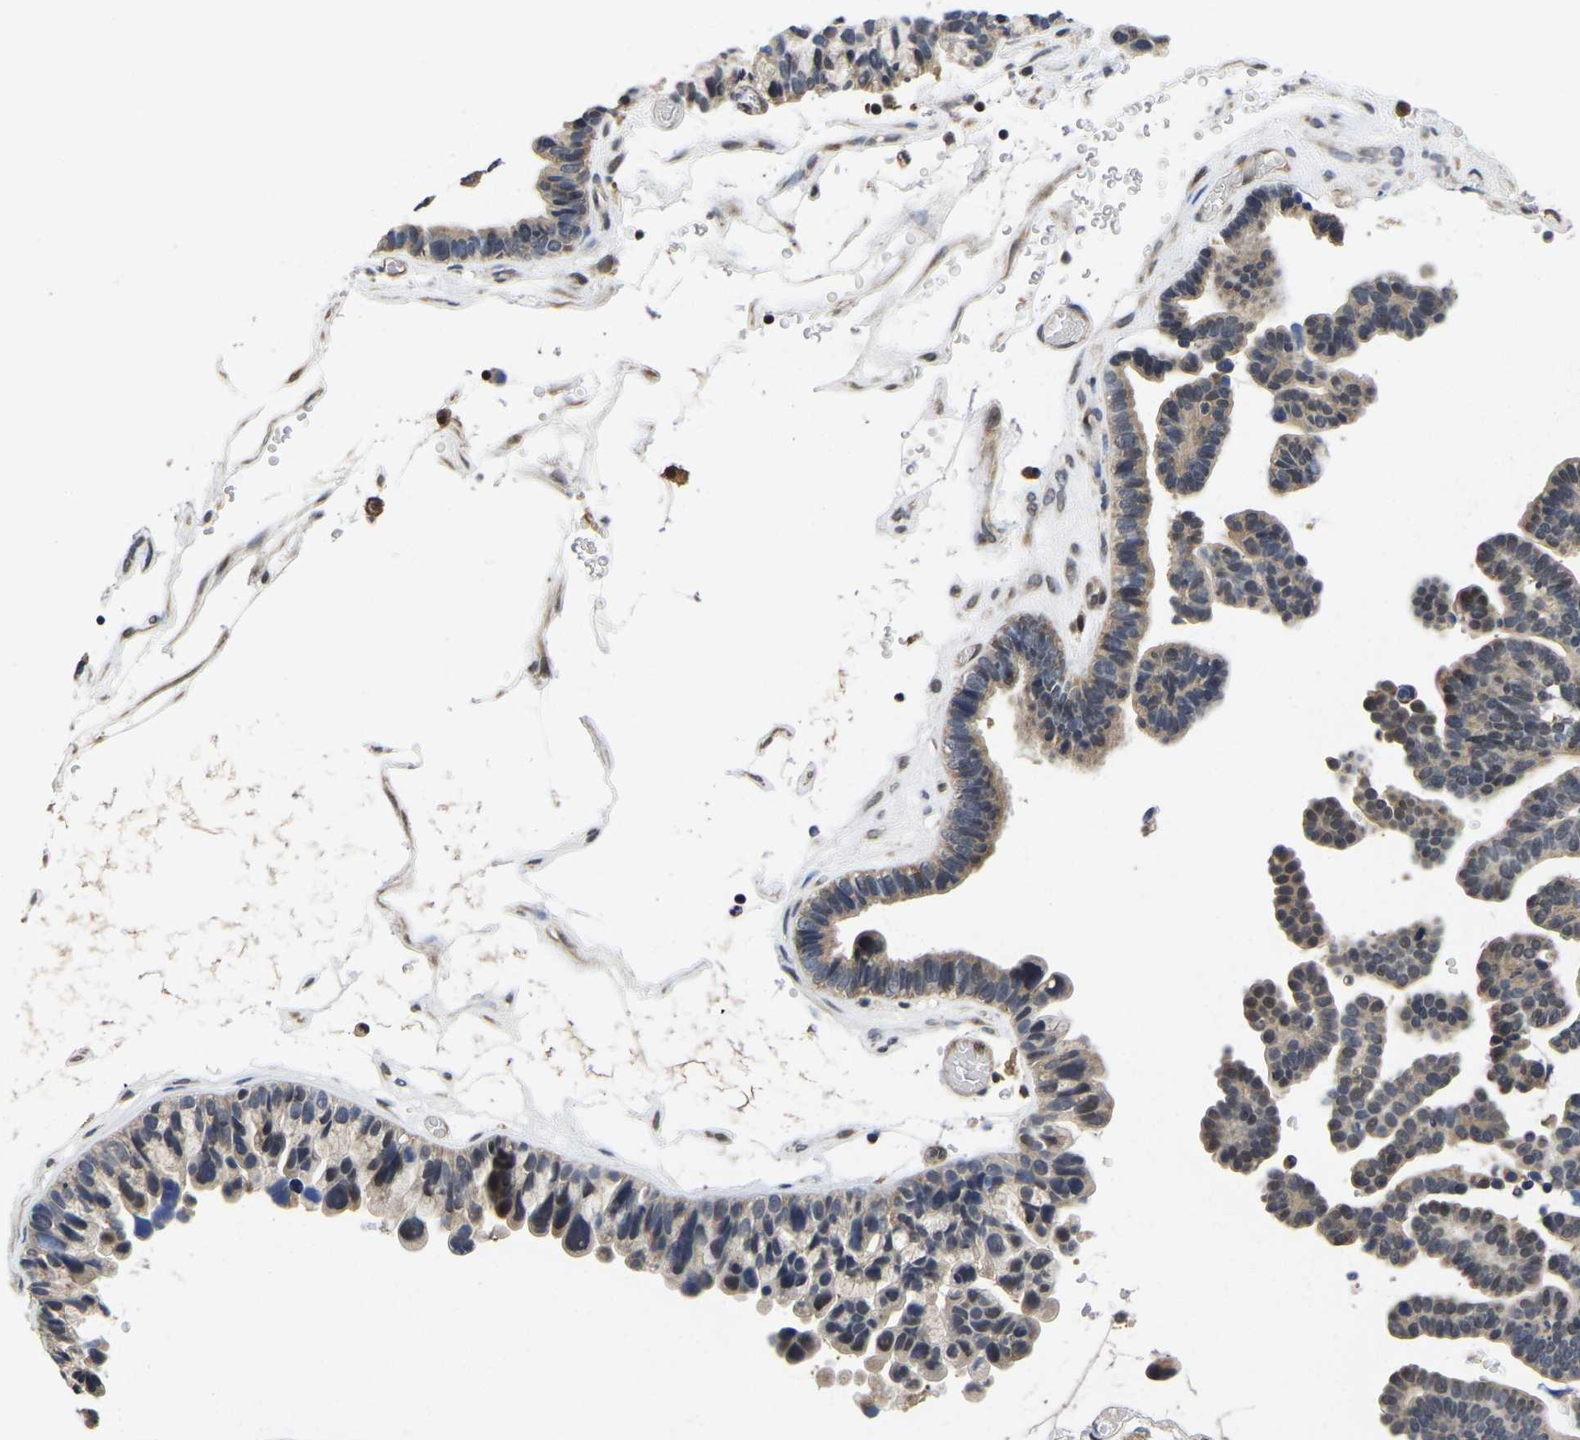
{"staining": {"intensity": "weak", "quantity": ">75%", "location": "cytoplasmic/membranous,nuclear"}, "tissue": "ovarian cancer", "cell_type": "Tumor cells", "image_type": "cancer", "snomed": [{"axis": "morphology", "description": "Cystadenocarcinoma, serous, NOS"}, {"axis": "topography", "description": "Ovary"}], "caption": "Brown immunohistochemical staining in ovarian cancer displays weak cytoplasmic/membranous and nuclear staining in approximately >75% of tumor cells.", "gene": "MCOLN2", "patient": {"sex": "female", "age": 56}}